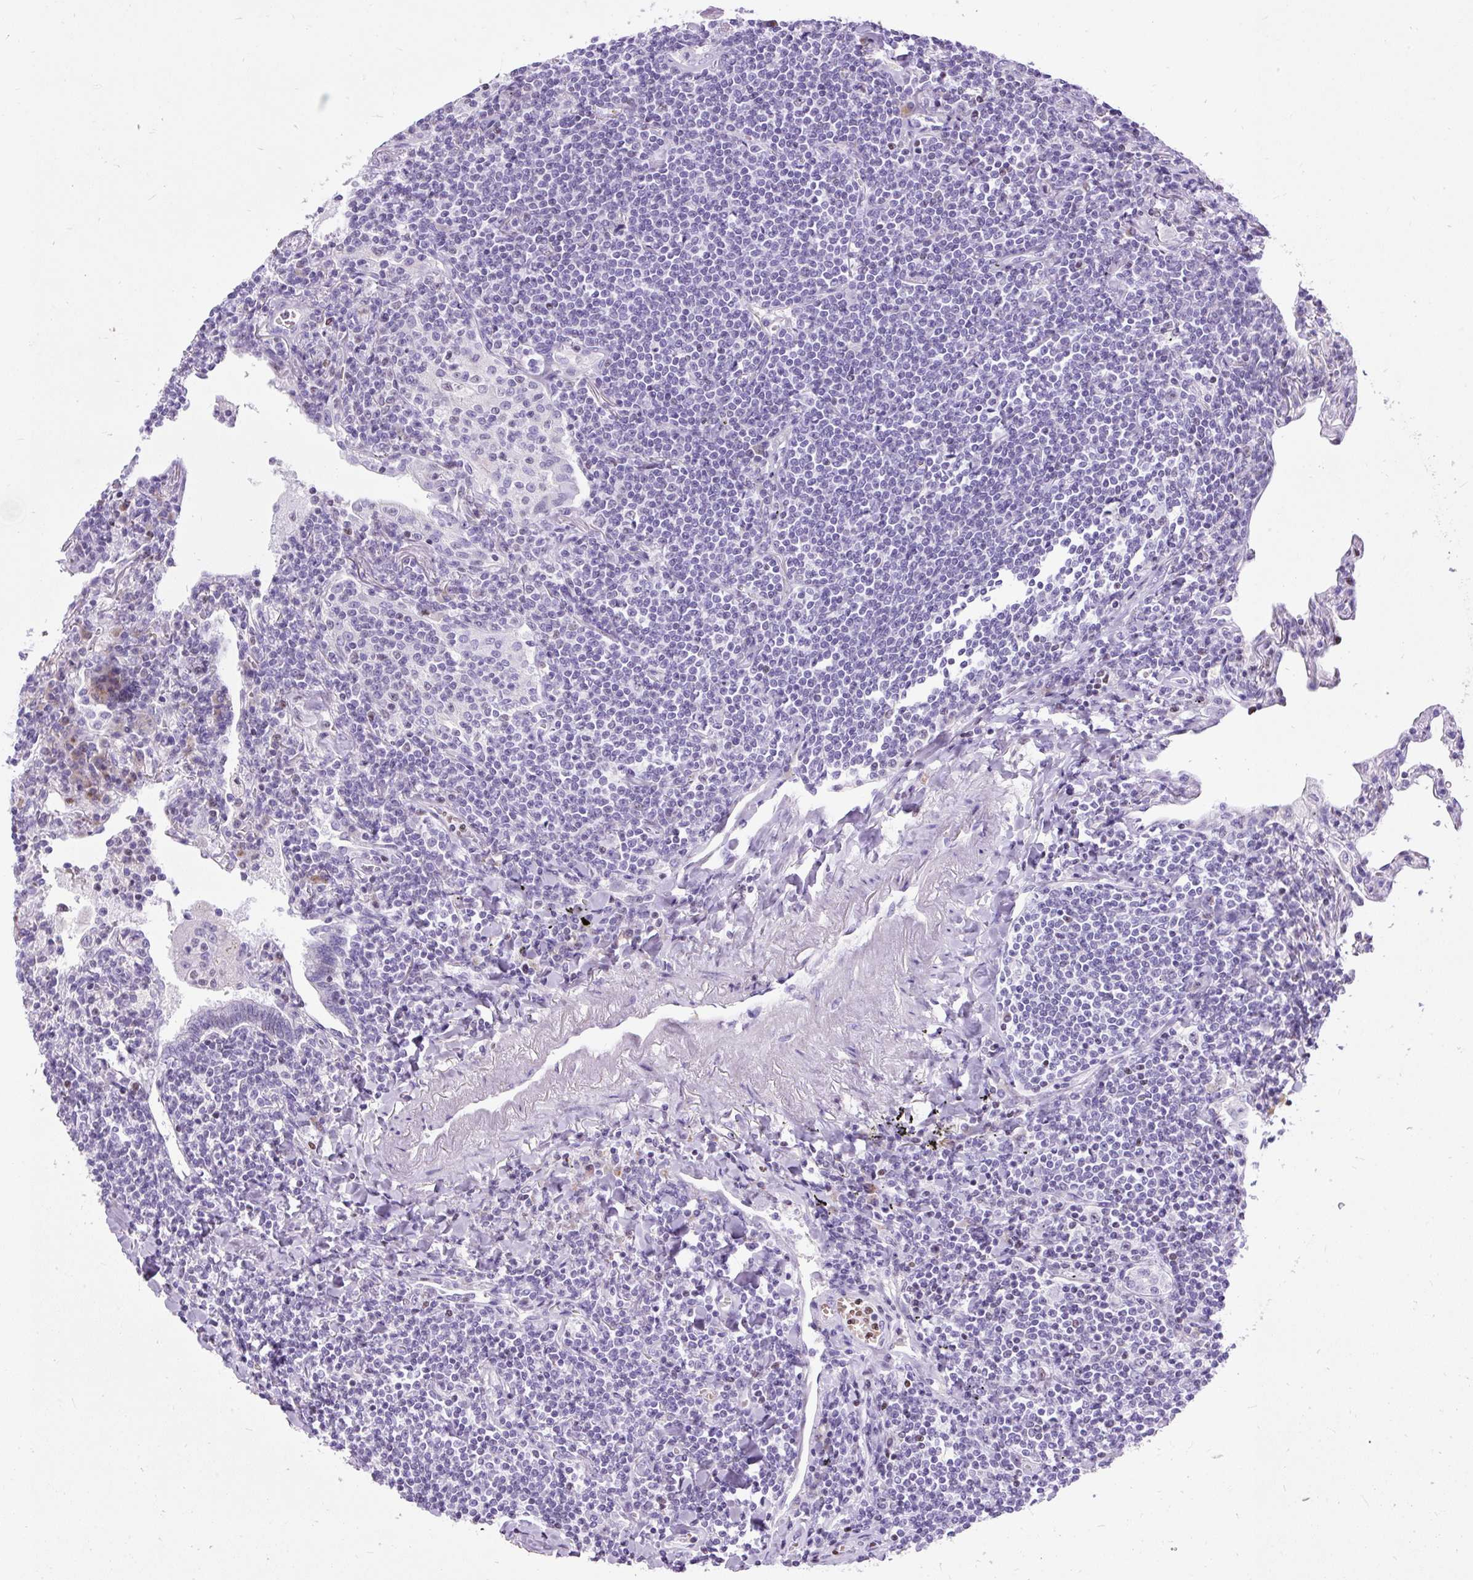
{"staining": {"intensity": "negative", "quantity": "none", "location": "none"}, "tissue": "lymphoma", "cell_type": "Tumor cells", "image_type": "cancer", "snomed": [{"axis": "morphology", "description": "Malignant lymphoma, non-Hodgkin's type, Low grade"}, {"axis": "topography", "description": "Lung"}], "caption": "This is an immunohistochemistry (IHC) micrograph of human low-grade malignant lymphoma, non-Hodgkin's type. There is no staining in tumor cells.", "gene": "SPC24", "patient": {"sex": "female", "age": 71}}